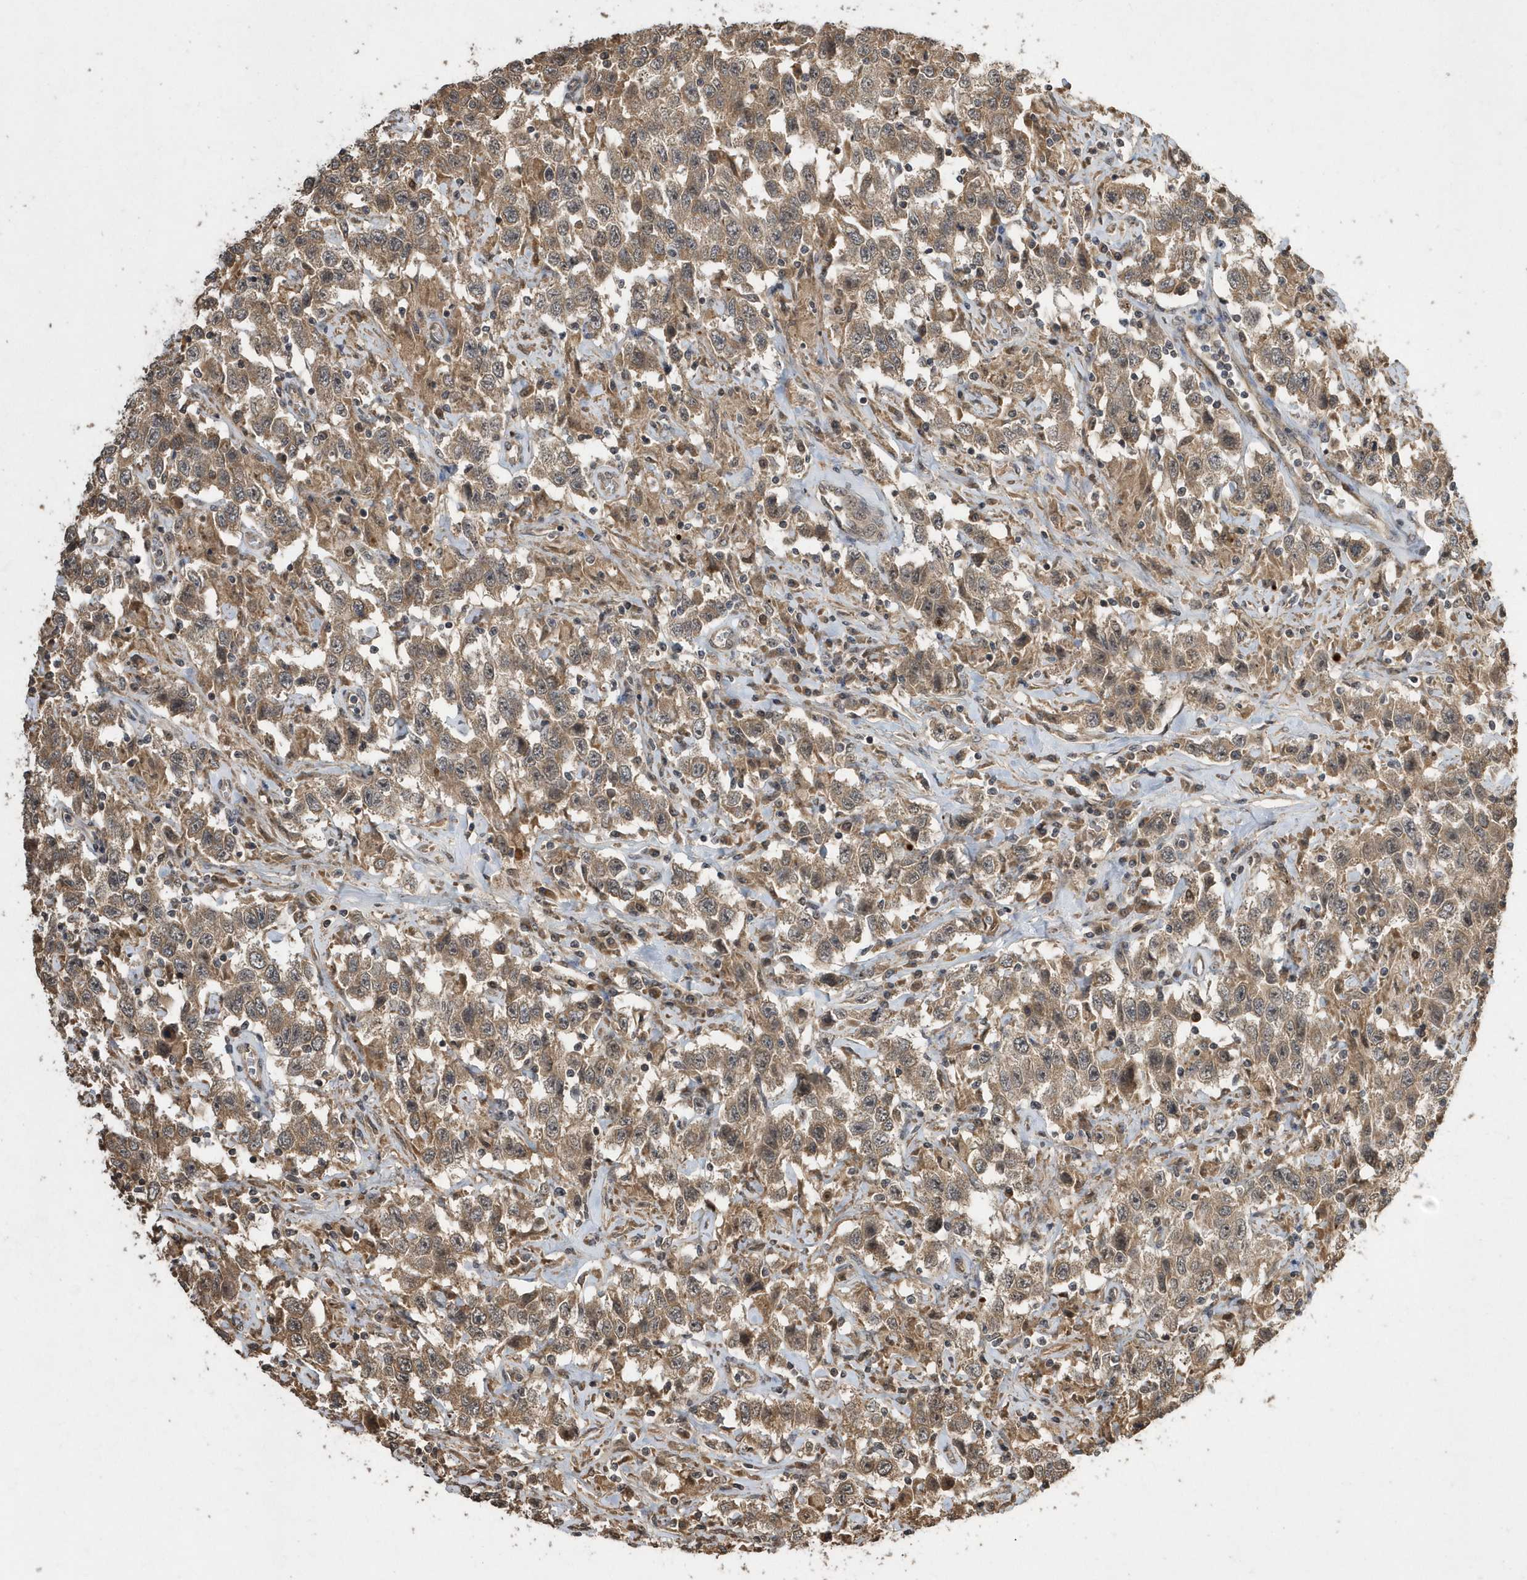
{"staining": {"intensity": "moderate", "quantity": ">75%", "location": "cytoplasmic/membranous"}, "tissue": "testis cancer", "cell_type": "Tumor cells", "image_type": "cancer", "snomed": [{"axis": "morphology", "description": "Seminoma, NOS"}, {"axis": "topography", "description": "Testis"}], "caption": "Immunohistochemistry (IHC) staining of testis cancer, which shows medium levels of moderate cytoplasmic/membranous positivity in approximately >75% of tumor cells indicating moderate cytoplasmic/membranous protein expression. The staining was performed using DAB (3,3'-diaminobenzidine) (brown) for protein detection and nuclei were counterstained in hematoxylin (blue).", "gene": "WASHC5", "patient": {"sex": "male", "age": 41}}